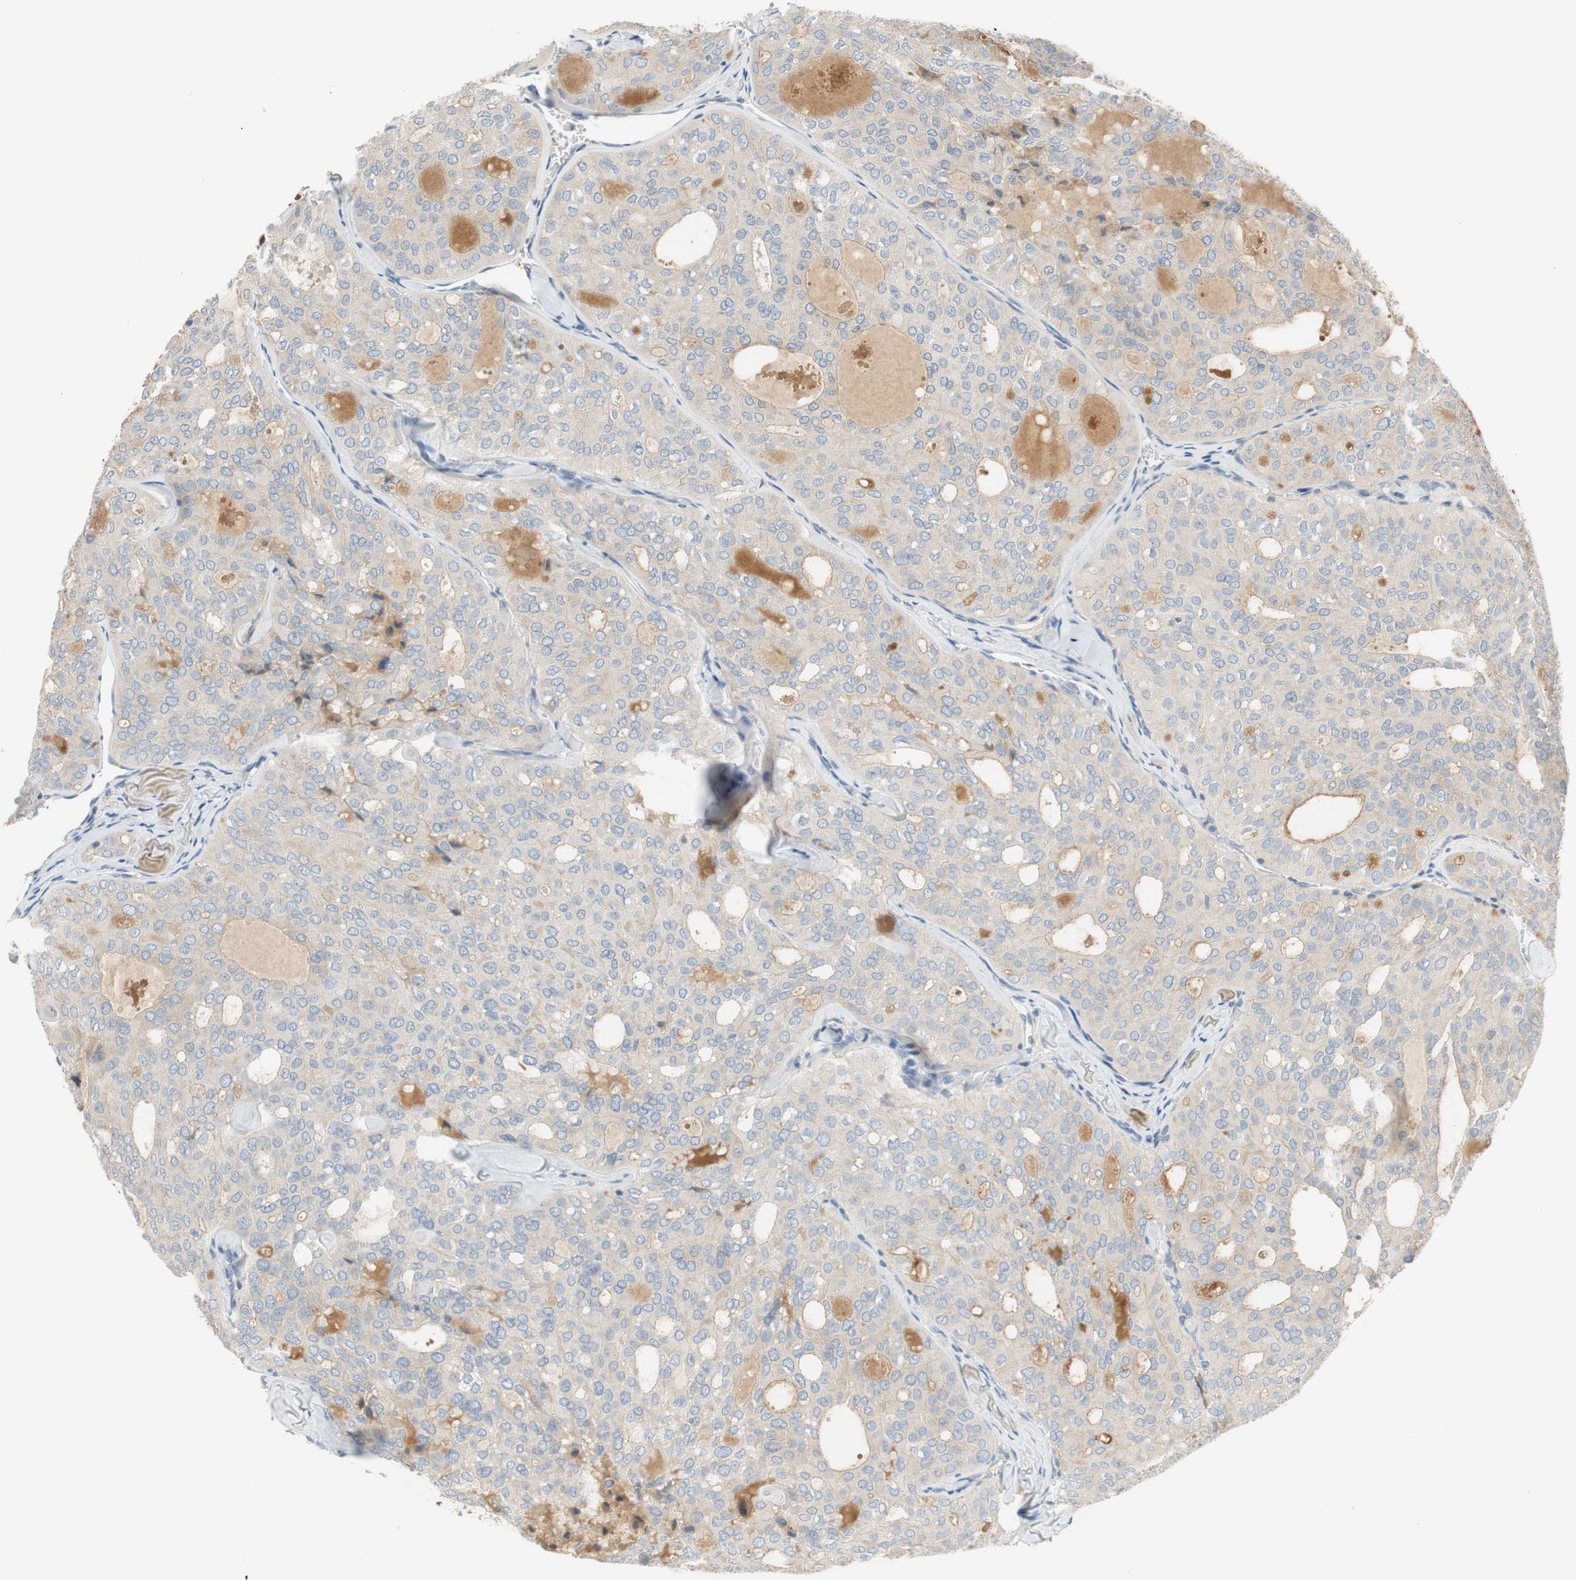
{"staining": {"intensity": "weak", "quantity": ">75%", "location": "cytoplasmic/membranous"}, "tissue": "thyroid cancer", "cell_type": "Tumor cells", "image_type": "cancer", "snomed": [{"axis": "morphology", "description": "Follicular adenoma carcinoma, NOS"}, {"axis": "topography", "description": "Thyroid gland"}], "caption": "Brown immunohistochemical staining in thyroid cancer (follicular adenoma carcinoma) displays weak cytoplasmic/membranous positivity in approximately >75% of tumor cells. The protein is shown in brown color, while the nuclei are stained blue.", "gene": "C4A", "patient": {"sex": "male", "age": 75}}